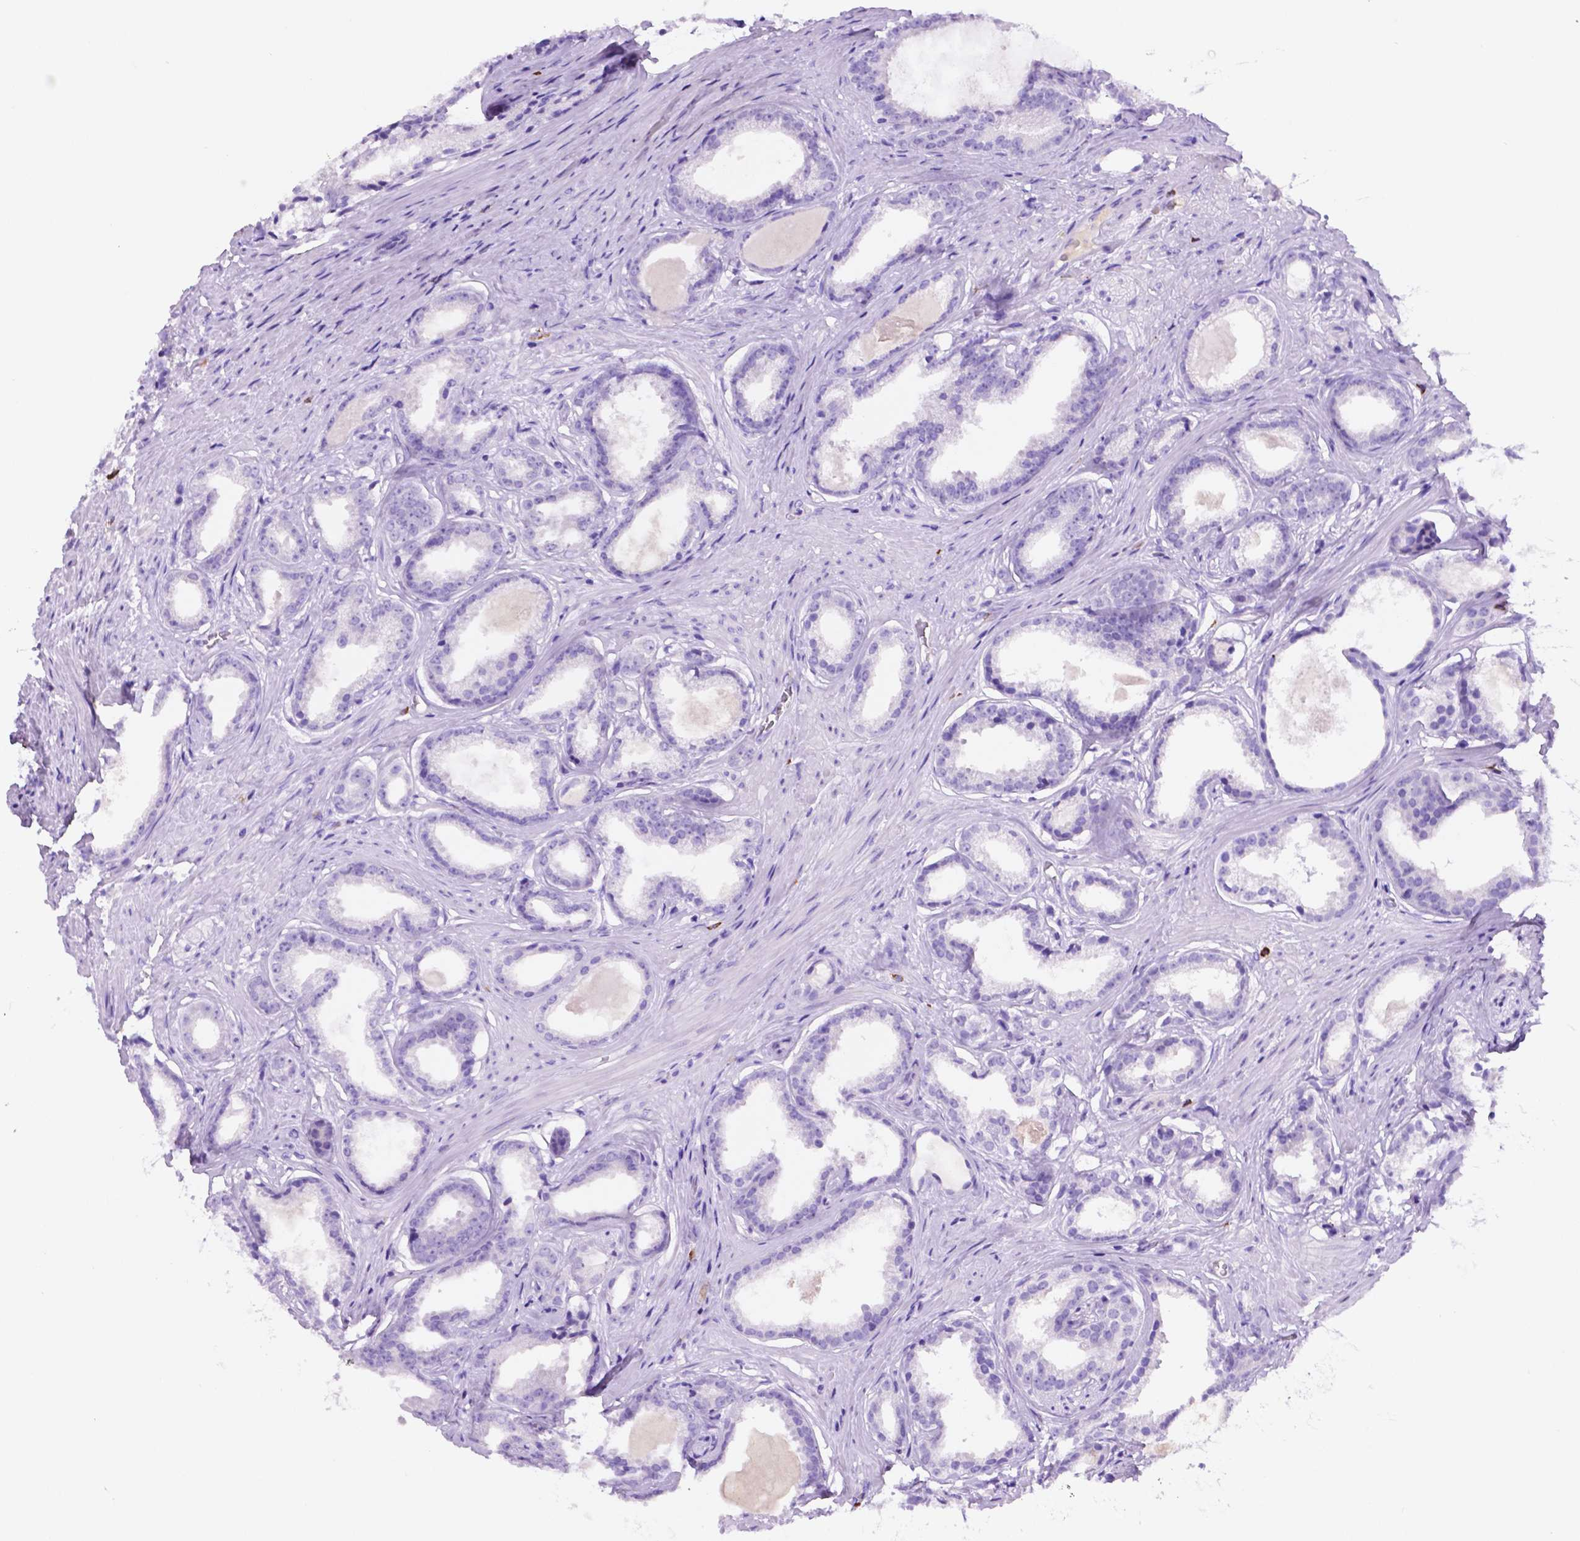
{"staining": {"intensity": "negative", "quantity": "none", "location": "none"}, "tissue": "prostate cancer", "cell_type": "Tumor cells", "image_type": "cancer", "snomed": [{"axis": "morphology", "description": "Adenocarcinoma, Low grade"}, {"axis": "topography", "description": "Prostate"}], "caption": "High magnification brightfield microscopy of prostate adenocarcinoma (low-grade) stained with DAB (3,3'-diaminobenzidine) (brown) and counterstained with hematoxylin (blue): tumor cells show no significant expression.", "gene": "FOXB2", "patient": {"sex": "male", "age": 65}}